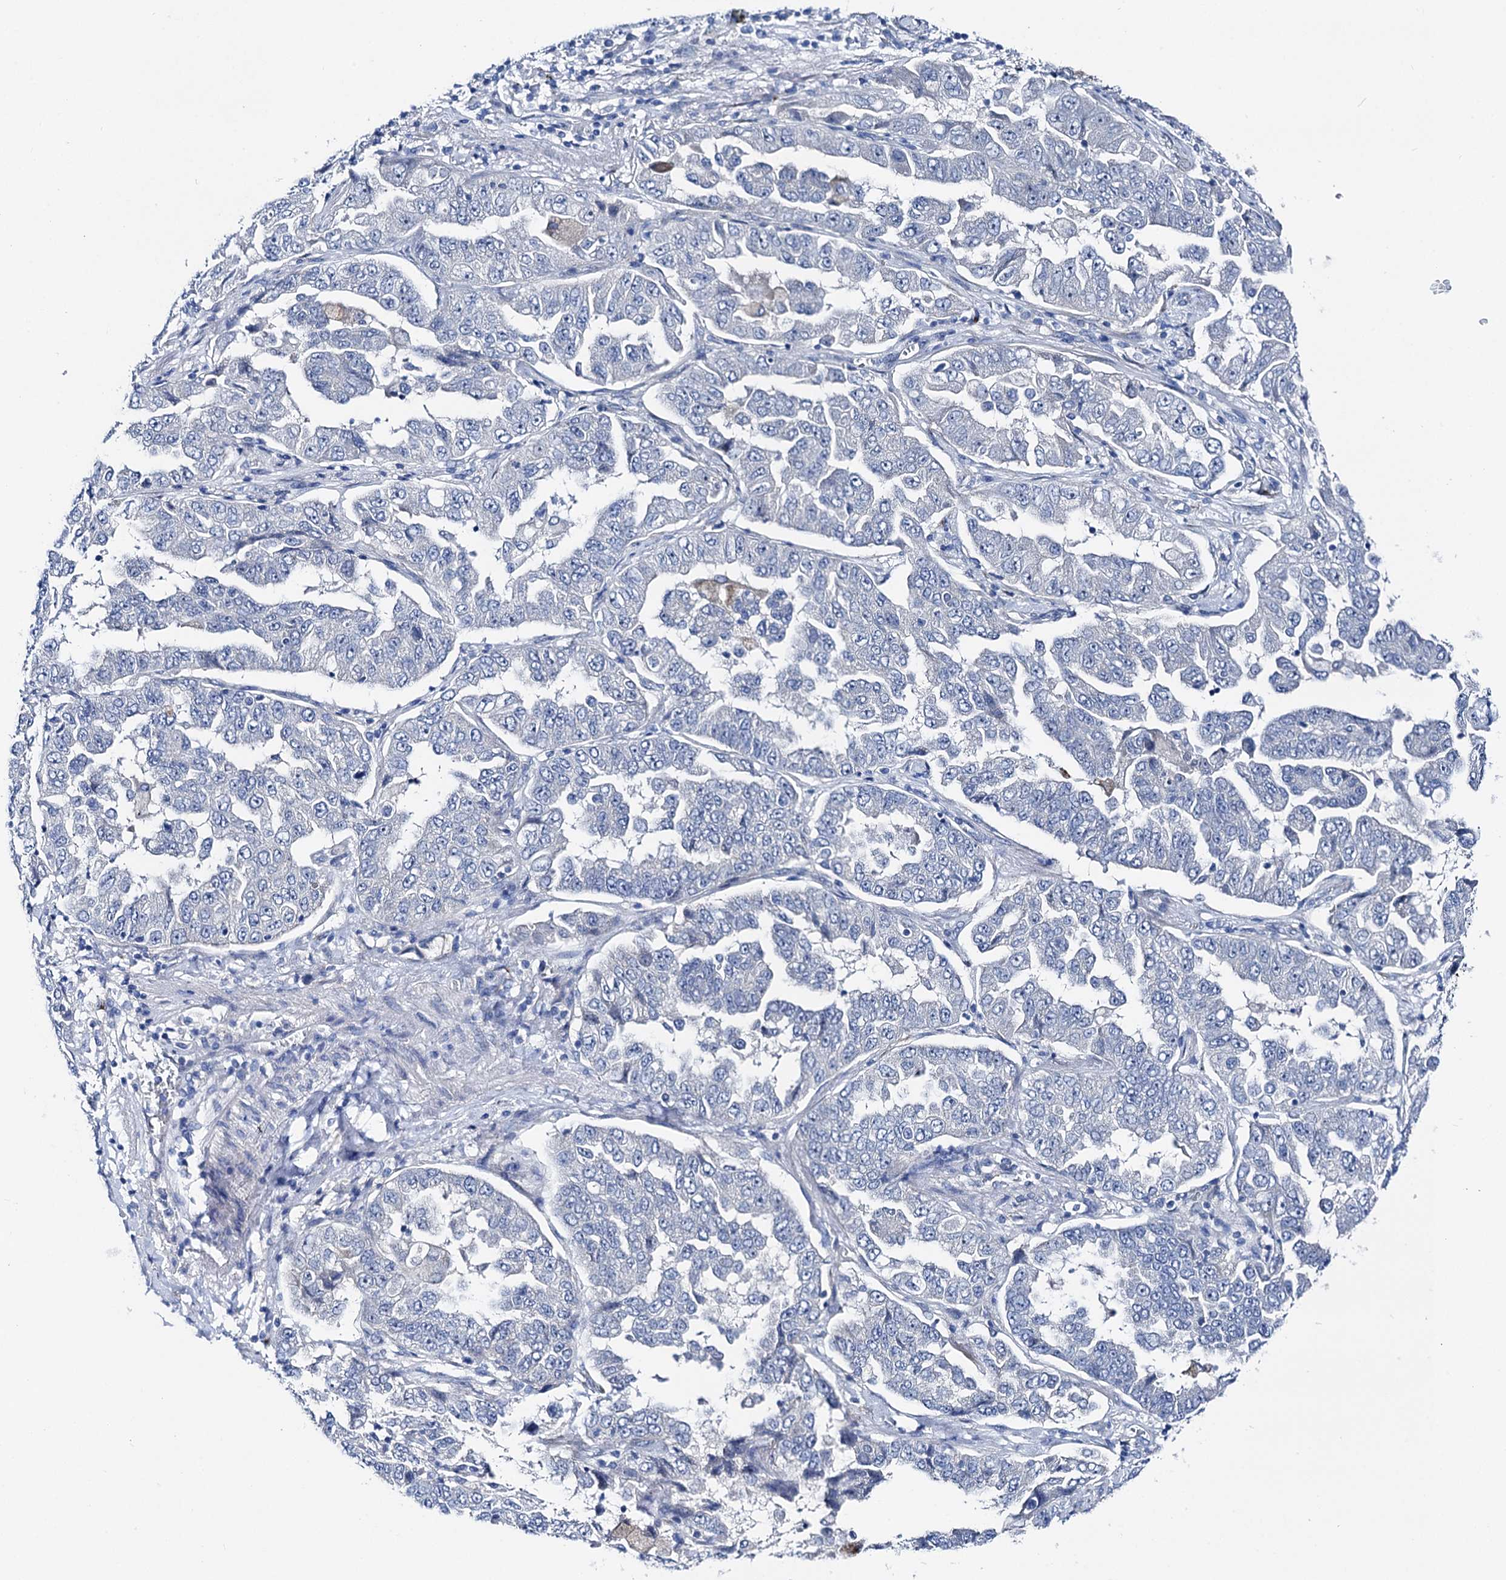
{"staining": {"intensity": "negative", "quantity": "none", "location": "none"}, "tissue": "lung cancer", "cell_type": "Tumor cells", "image_type": "cancer", "snomed": [{"axis": "morphology", "description": "Adenocarcinoma, NOS"}, {"axis": "topography", "description": "Lung"}], "caption": "A histopathology image of human lung adenocarcinoma is negative for staining in tumor cells. The staining was performed using DAB (3,3'-diaminobenzidine) to visualize the protein expression in brown, while the nuclei were stained in blue with hematoxylin (Magnification: 20x).", "gene": "SHROOM1", "patient": {"sex": "female", "age": 51}}